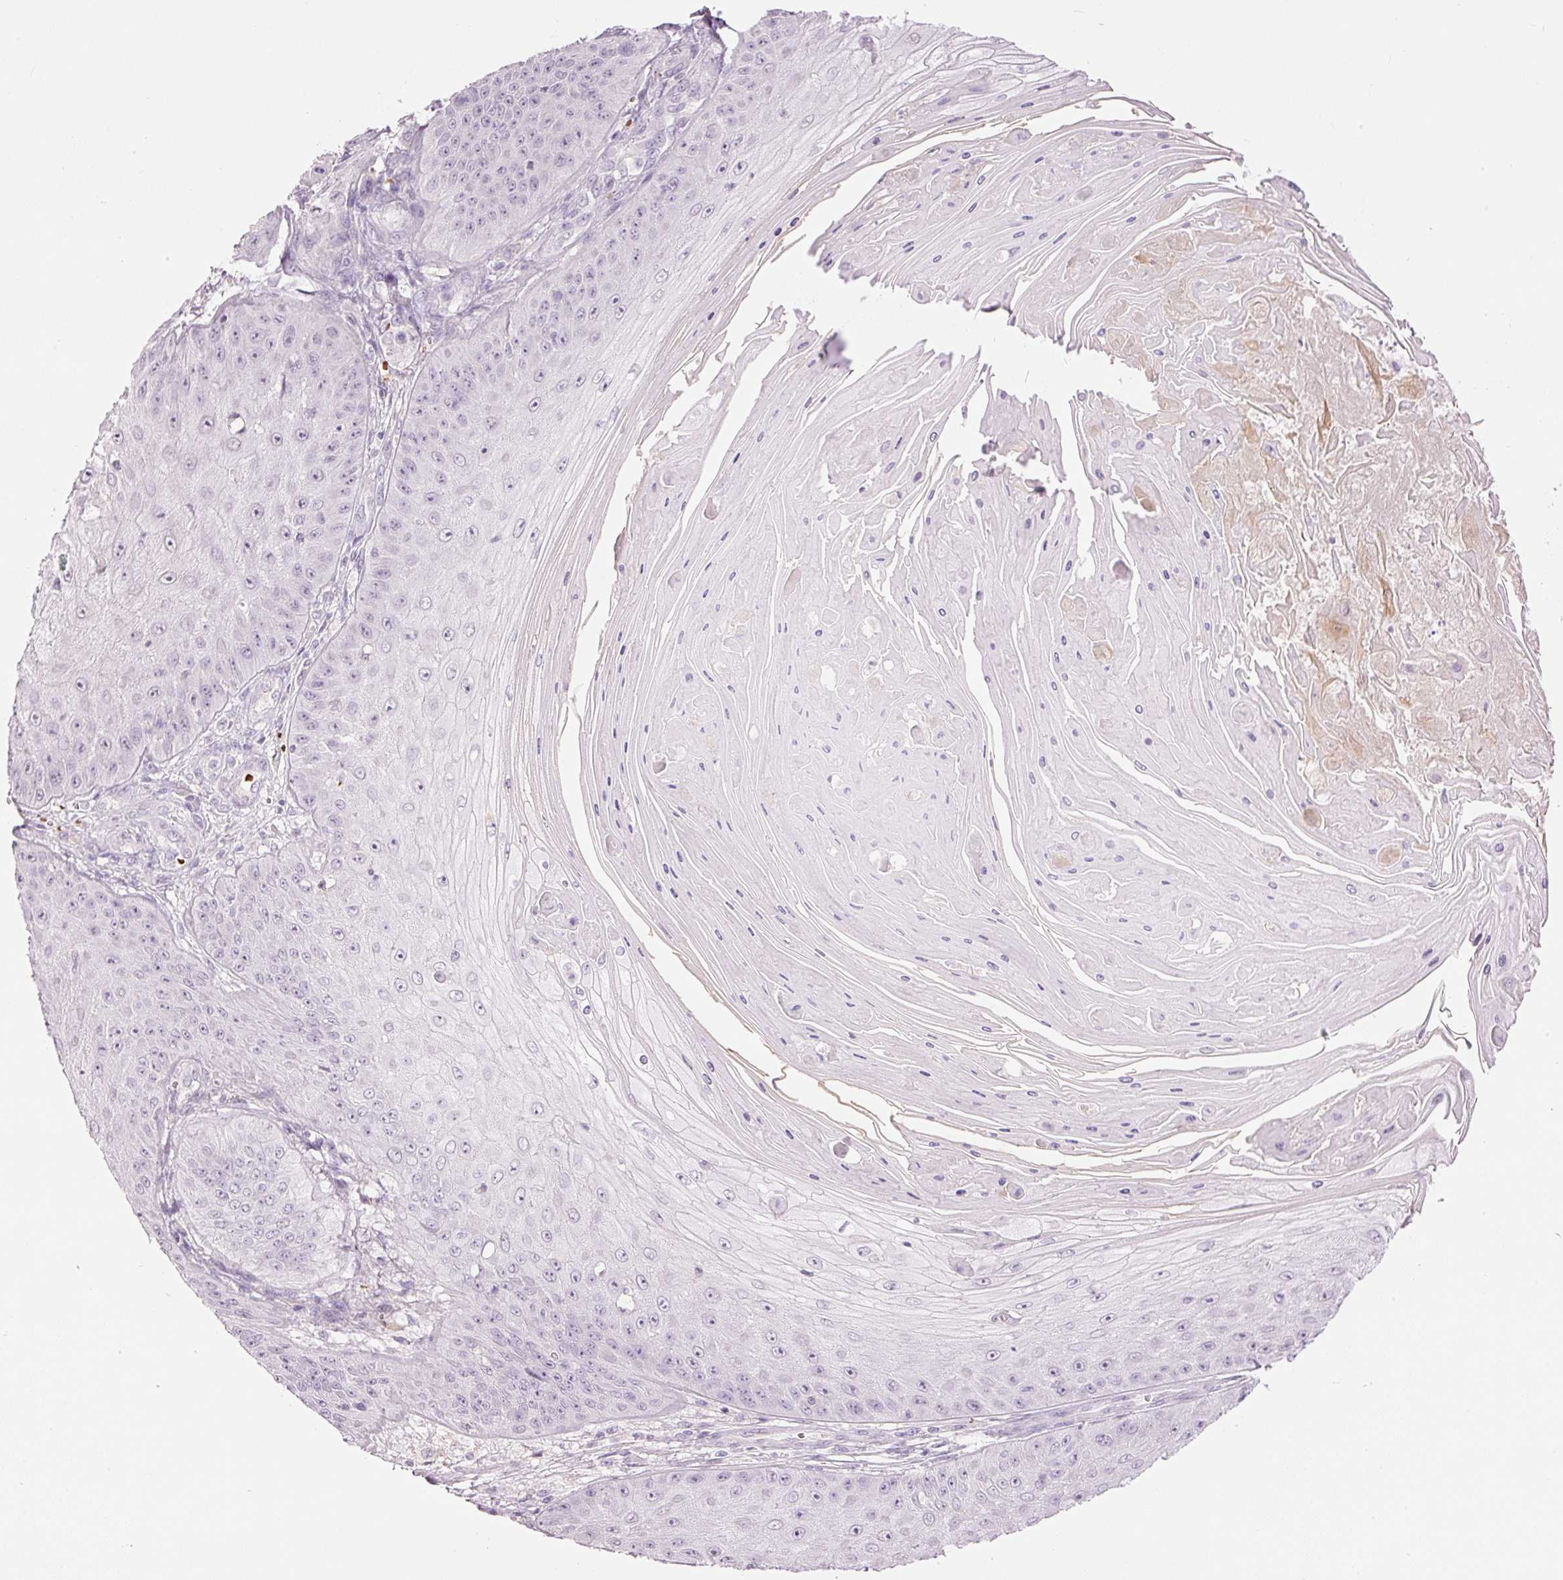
{"staining": {"intensity": "negative", "quantity": "none", "location": "none"}, "tissue": "skin cancer", "cell_type": "Tumor cells", "image_type": "cancer", "snomed": [{"axis": "morphology", "description": "Squamous cell carcinoma, NOS"}, {"axis": "topography", "description": "Skin"}], "caption": "Tumor cells are negative for brown protein staining in squamous cell carcinoma (skin).", "gene": "LY6G6D", "patient": {"sex": "male", "age": 70}}